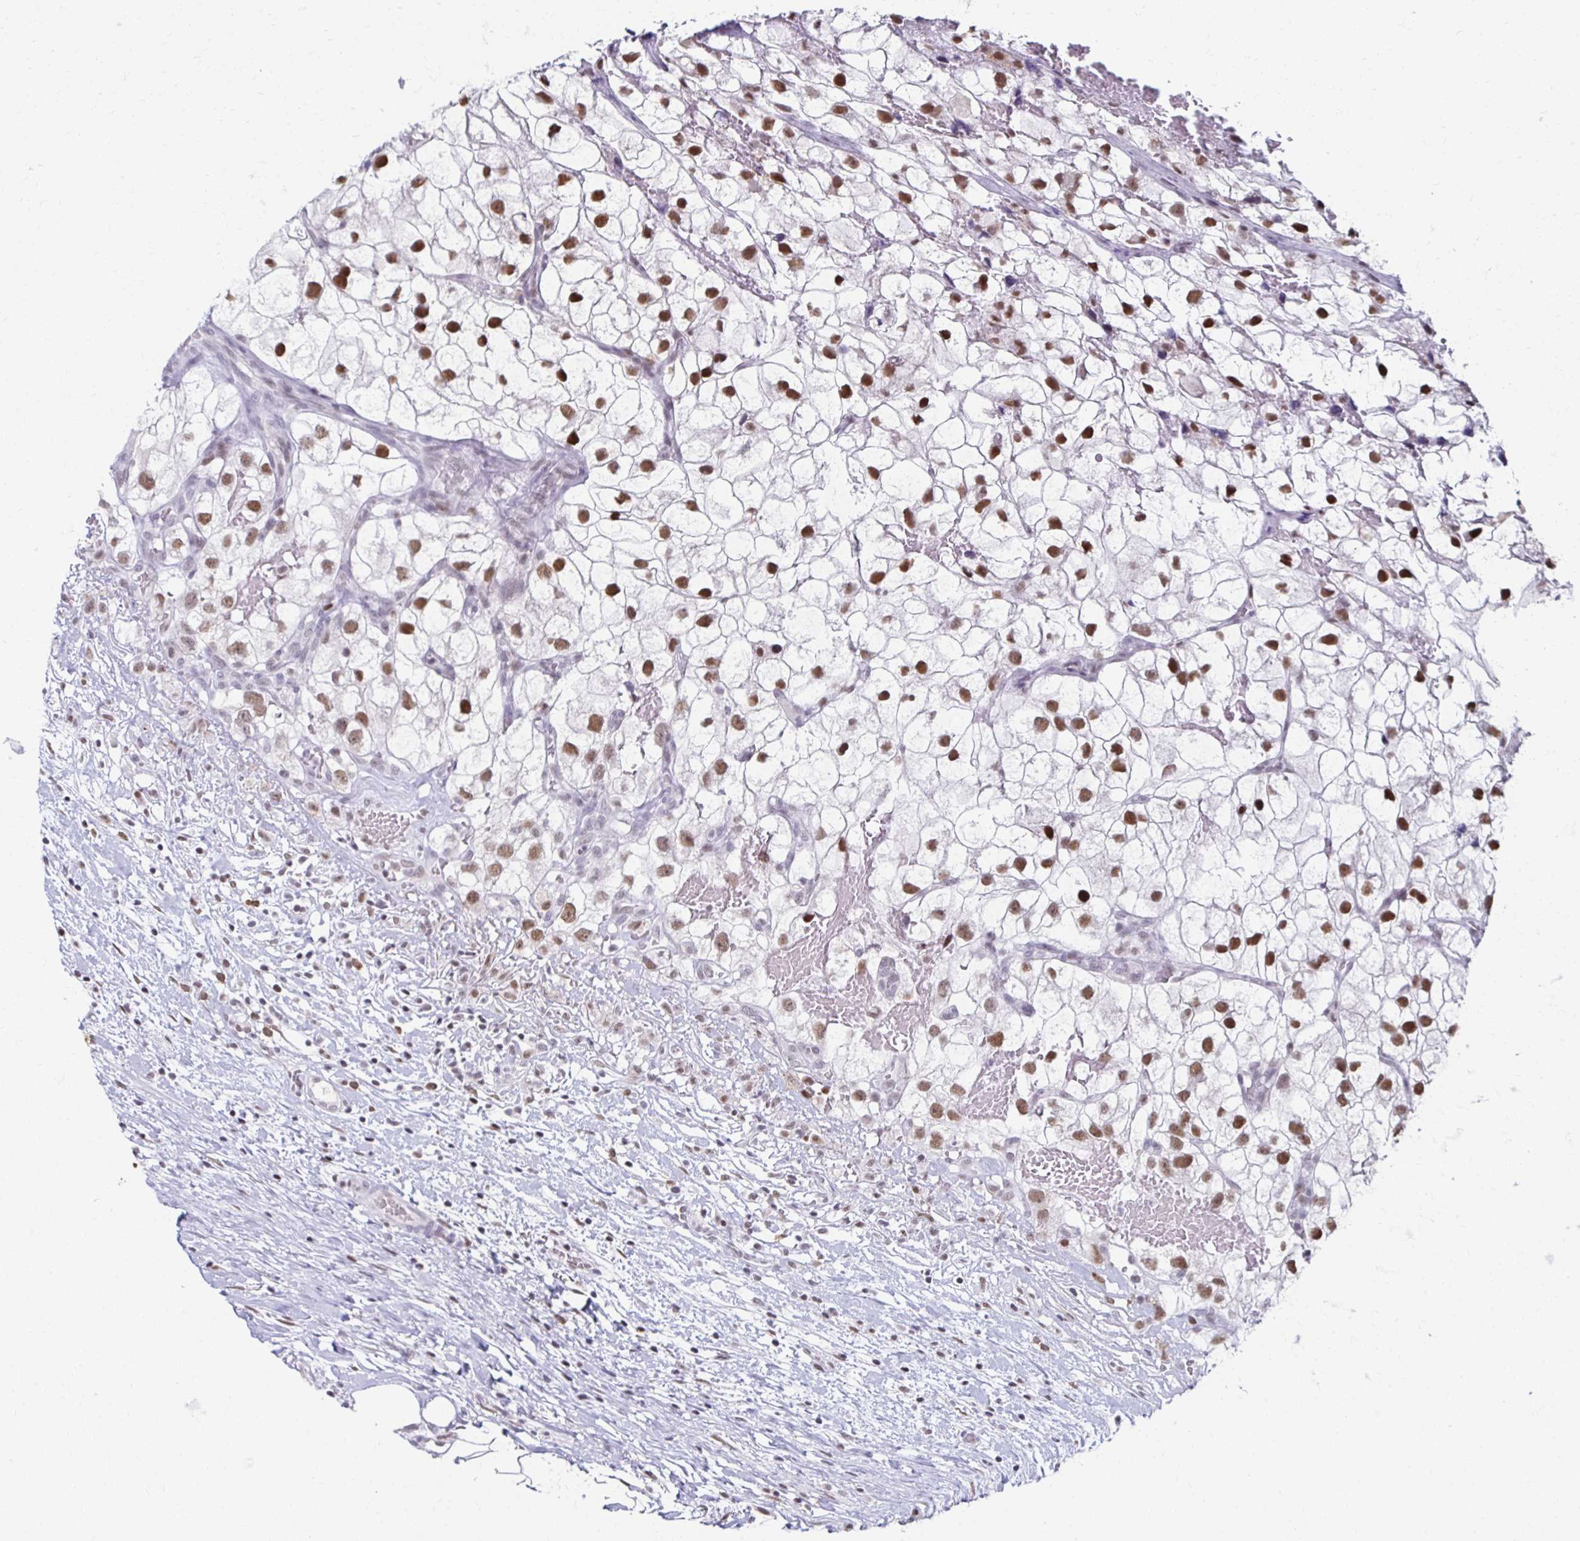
{"staining": {"intensity": "moderate", "quantity": ">75%", "location": "nuclear"}, "tissue": "renal cancer", "cell_type": "Tumor cells", "image_type": "cancer", "snomed": [{"axis": "morphology", "description": "Adenocarcinoma, NOS"}, {"axis": "topography", "description": "Kidney"}], "caption": "Renal cancer stained for a protein exhibits moderate nuclear positivity in tumor cells.", "gene": "IRF7", "patient": {"sex": "male", "age": 59}}